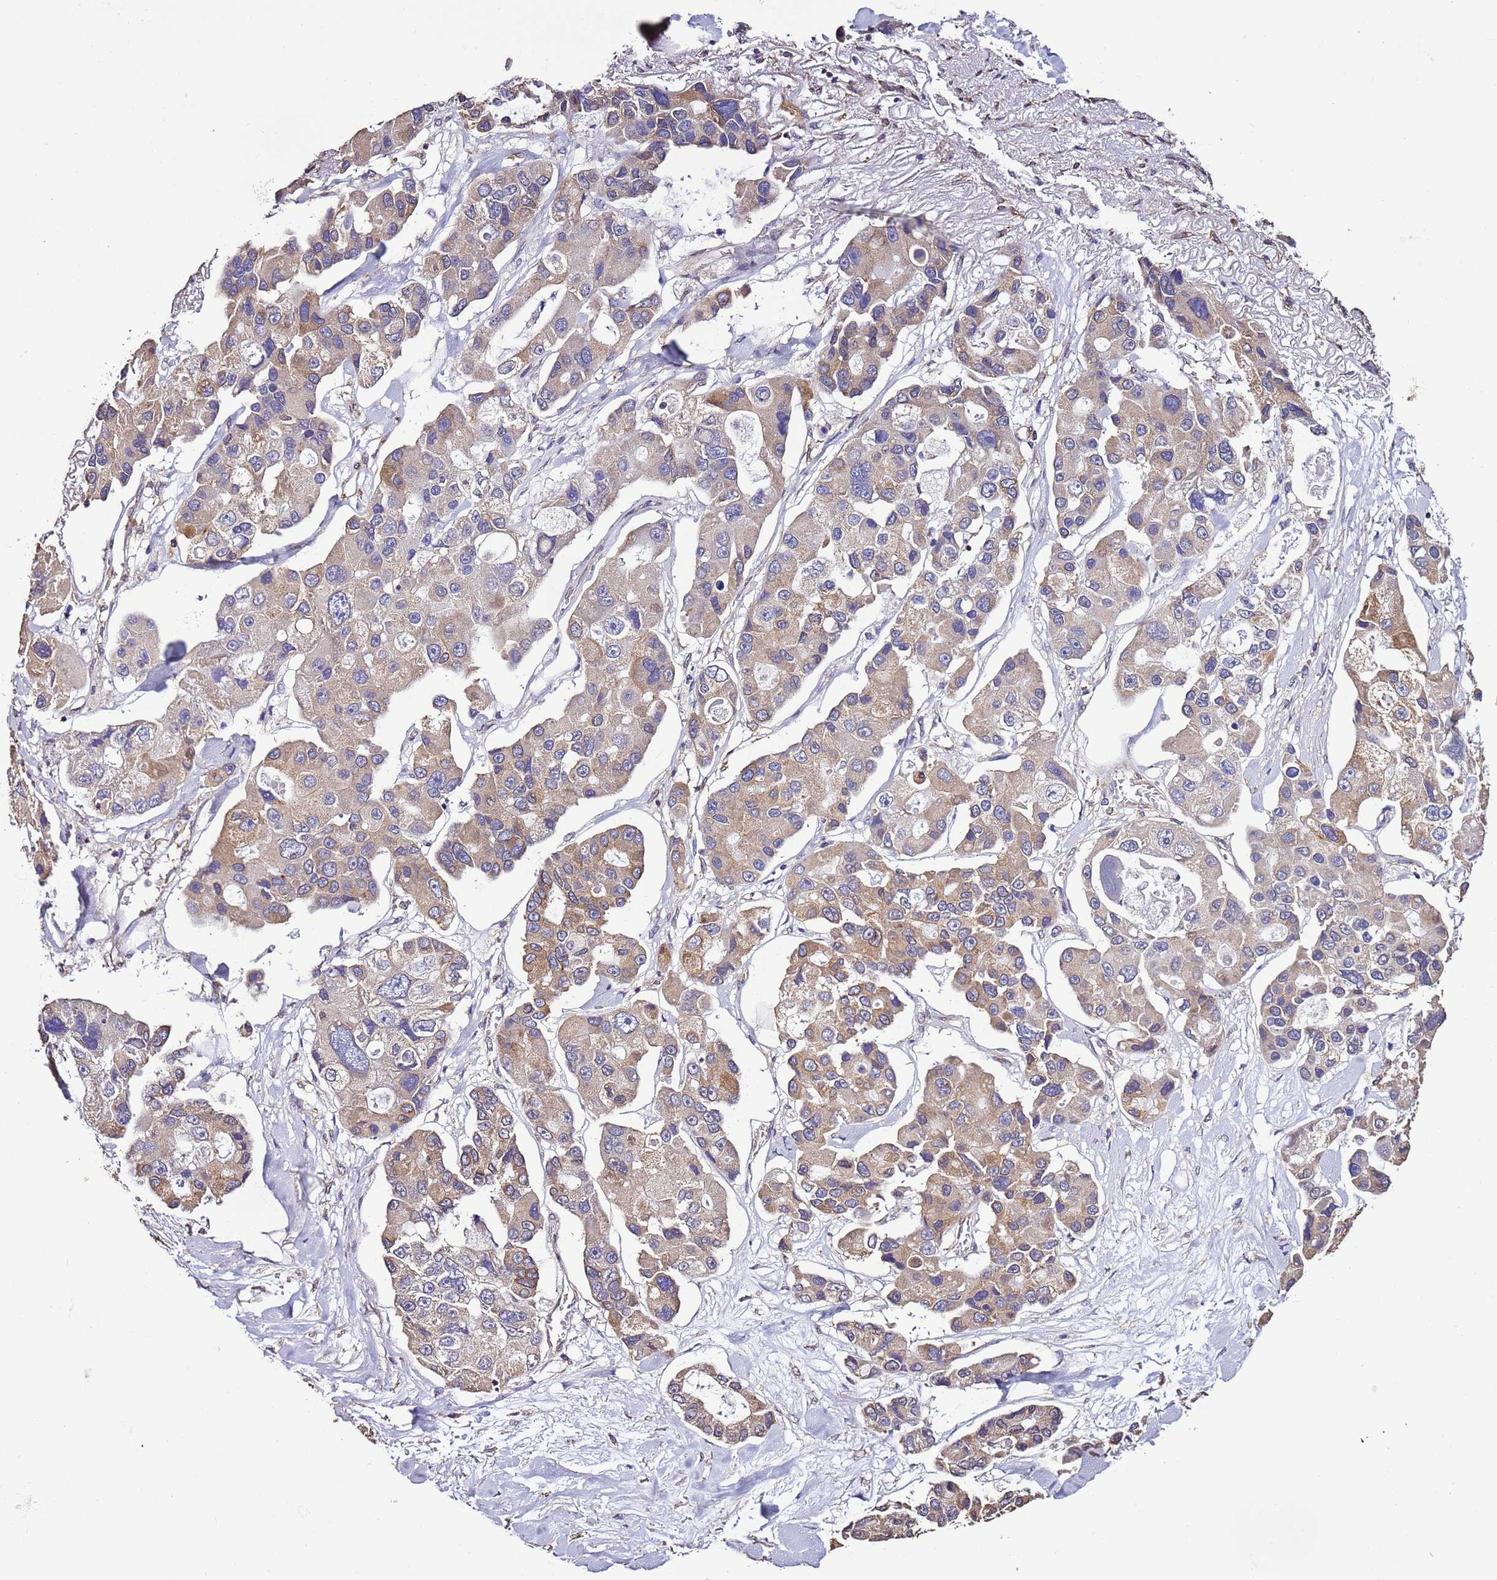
{"staining": {"intensity": "moderate", "quantity": "25%-75%", "location": "cytoplasmic/membranous"}, "tissue": "lung cancer", "cell_type": "Tumor cells", "image_type": "cancer", "snomed": [{"axis": "morphology", "description": "Adenocarcinoma, NOS"}, {"axis": "topography", "description": "Lung"}], "caption": "Moderate cytoplasmic/membranous staining for a protein is seen in approximately 25%-75% of tumor cells of lung cancer using IHC.", "gene": "SLC41A3", "patient": {"sex": "female", "age": 54}}